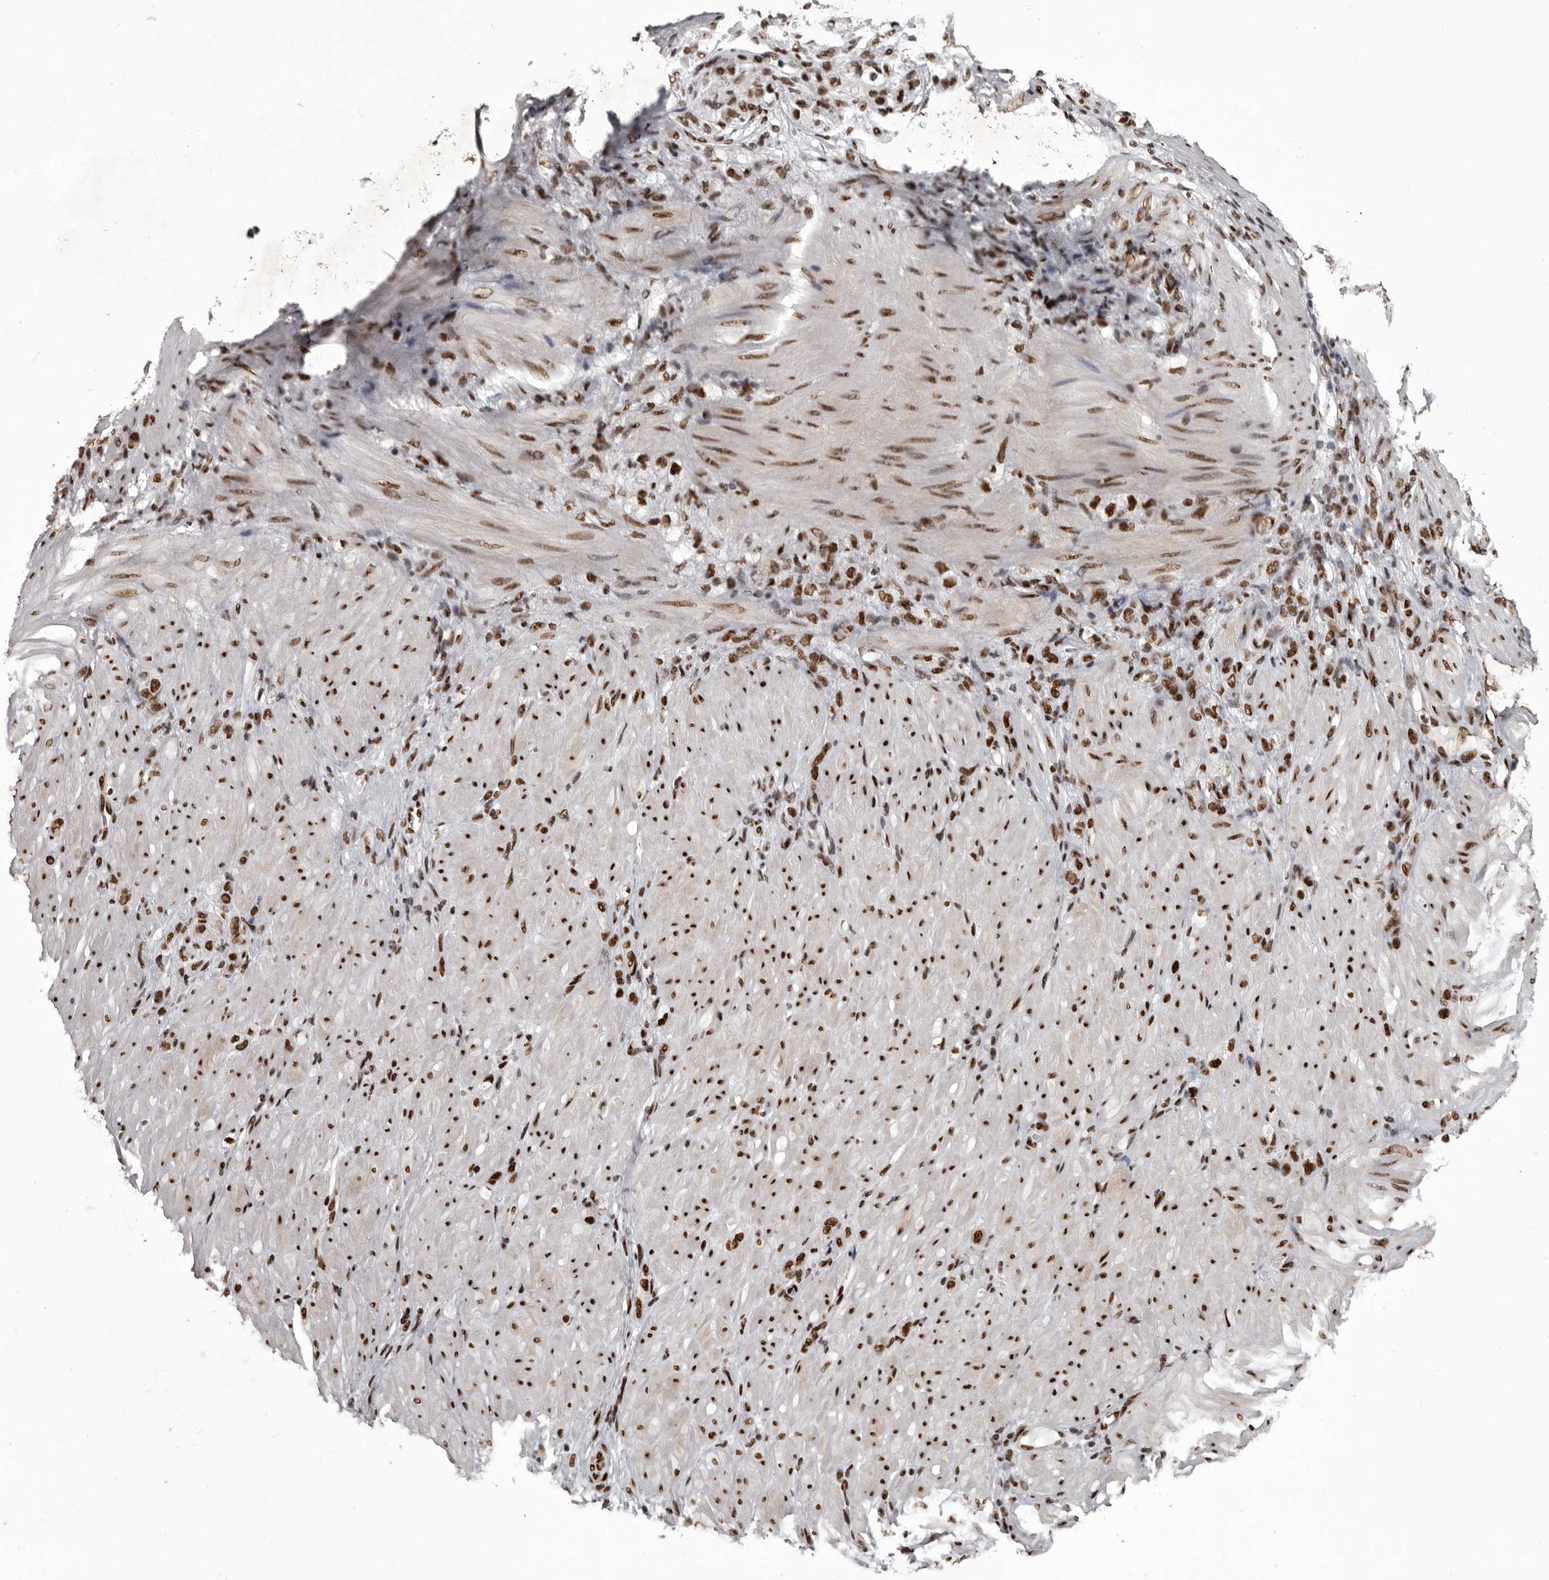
{"staining": {"intensity": "moderate", "quantity": ">75%", "location": "nuclear"}, "tissue": "stomach cancer", "cell_type": "Tumor cells", "image_type": "cancer", "snomed": [{"axis": "morphology", "description": "Normal tissue, NOS"}, {"axis": "morphology", "description": "Adenocarcinoma, NOS"}, {"axis": "topography", "description": "Stomach"}], "caption": "Immunohistochemical staining of human stomach adenocarcinoma demonstrates medium levels of moderate nuclear positivity in about >75% of tumor cells.", "gene": "NUMA1", "patient": {"sex": "male", "age": 82}}